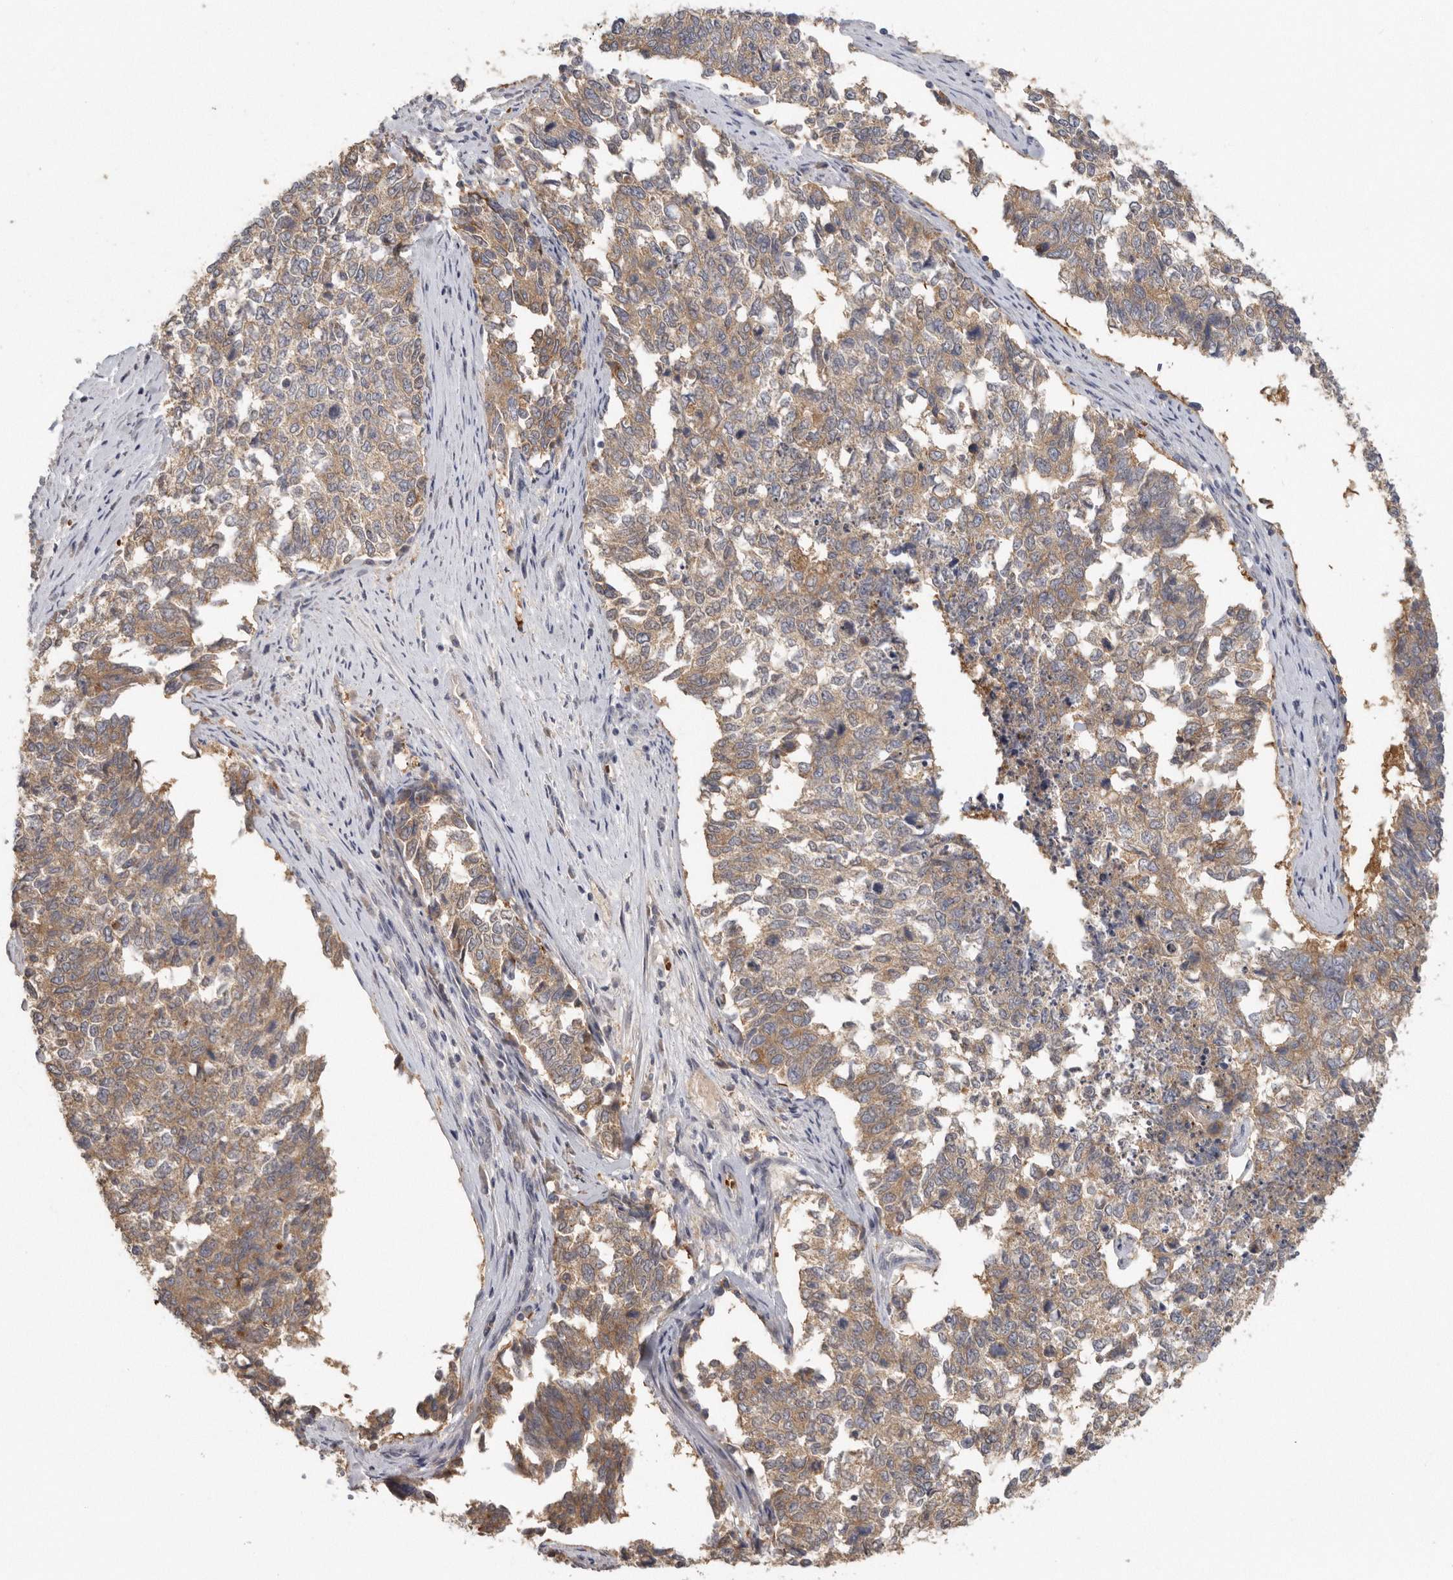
{"staining": {"intensity": "moderate", "quantity": ">75%", "location": "cytoplasmic/membranous"}, "tissue": "cervical cancer", "cell_type": "Tumor cells", "image_type": "cancer", "snomed": [{"axis": "morphology", "description": "Squamous cell carcinoma, NOS"}, {"axis": "topography", "description": "Cervix"}], "caption": "Immunohistochemical staining of human cervical cancer (squamous cell carcinoma) exhibits medium levels of moderate cytoplasmic/membranous protein staining in about >75% of tumor cells. (DAB = brown stain, brightfield microscopy at high magnification).", "gene": "CFAP298", "patient": {"sex": "female", "age": 63}}